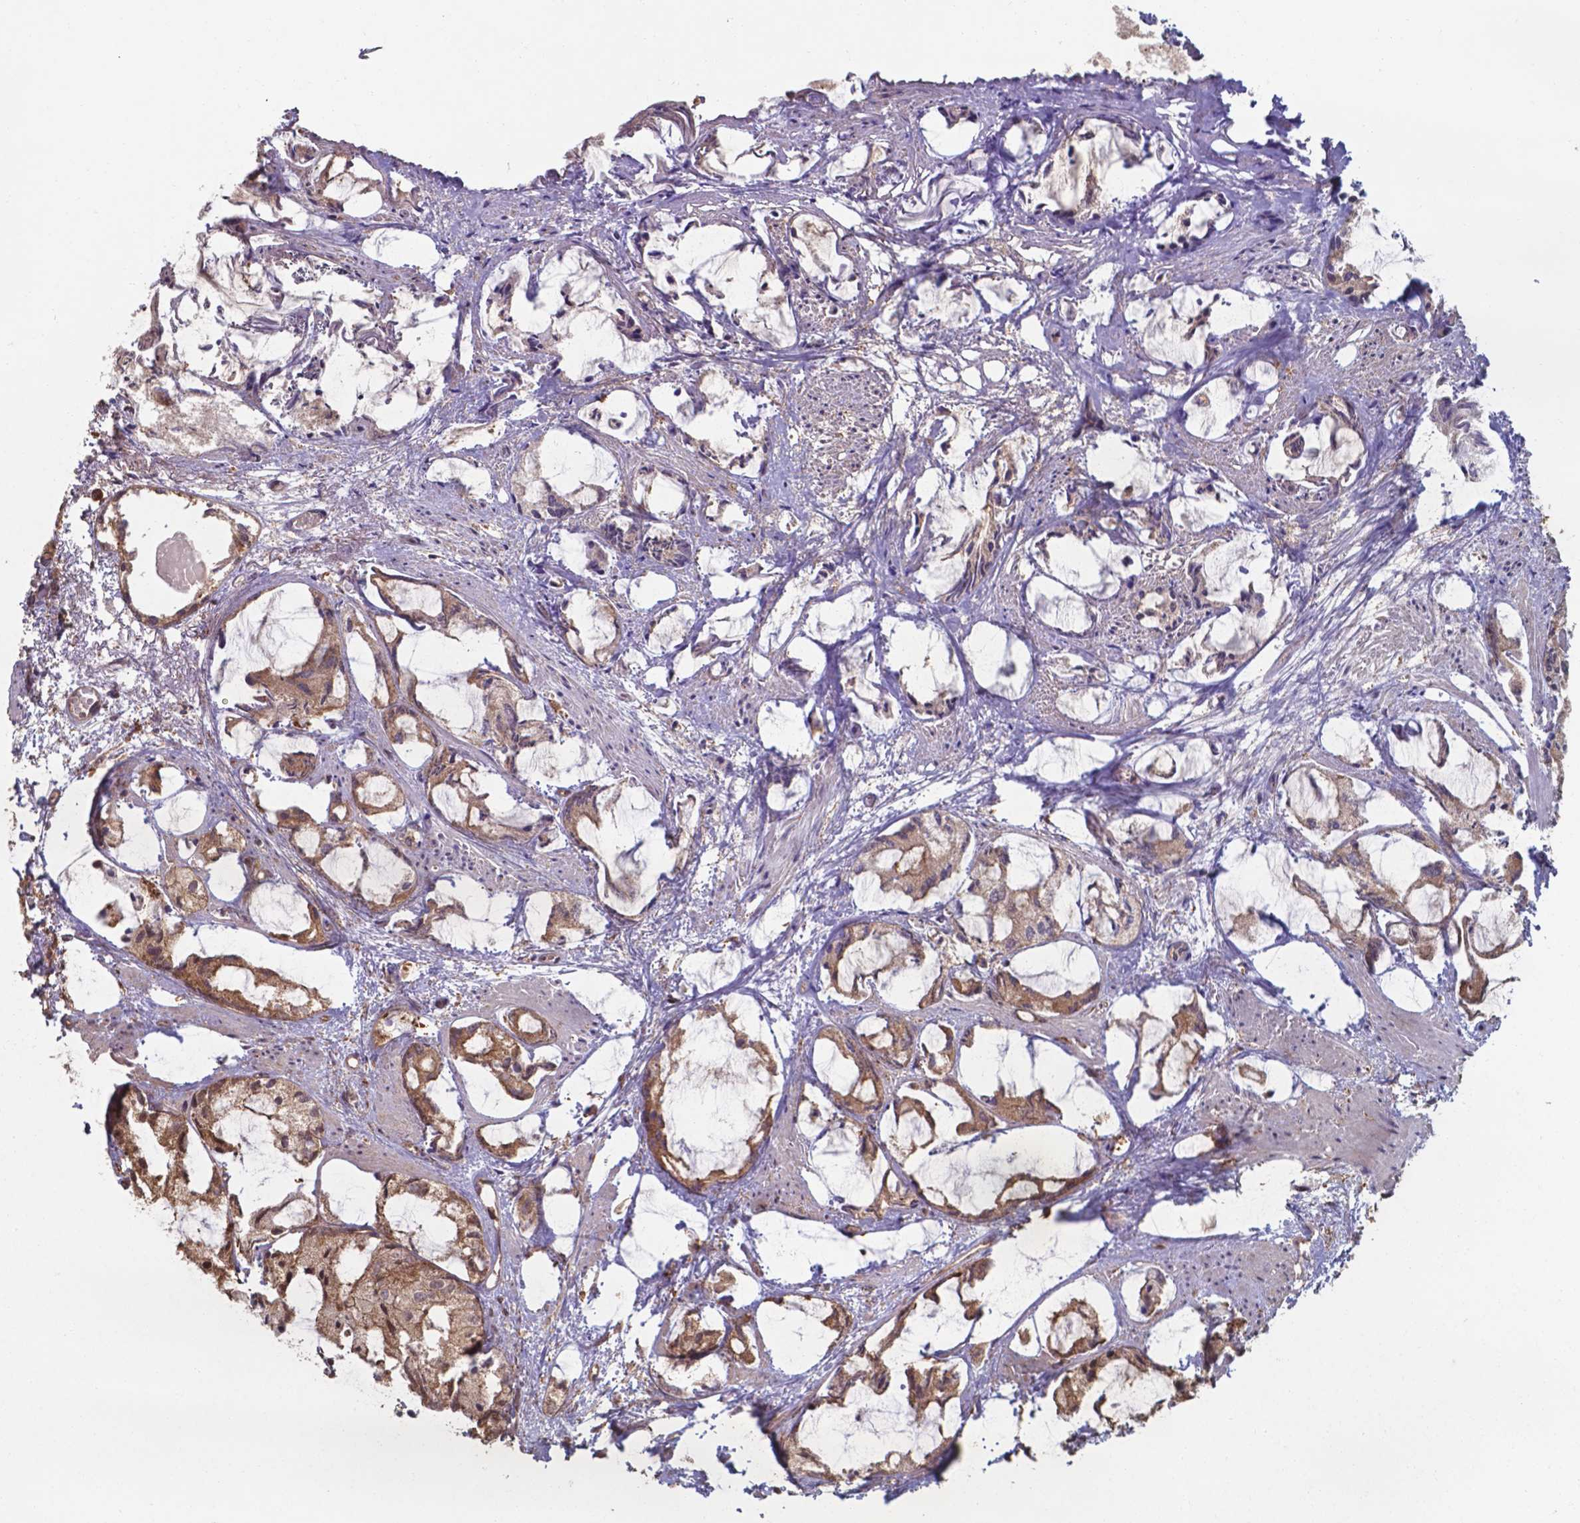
{"staining": {"intensity": "moderate", "quantity": "25%-75%", "location": "cytoplasmic/membranous,nuclear"}, "tissue": "prostate cancer", "cell_type": "Tumor cells", "image_type": "cancer", "snomed": [{"axis": "morphology", "description": "Adenocarcinoma, High grade"}, {"axis": "topography", "description": "Prostate"}], "caption": "Prostate high-grade adenocarcinoma tissue reveals moderate cytoplasmic/membranous and nuclear positivity in approximately 25%-75% of tumor cells", "gene": "CHP2", "patient": {"sex": "male", "age": 85}}